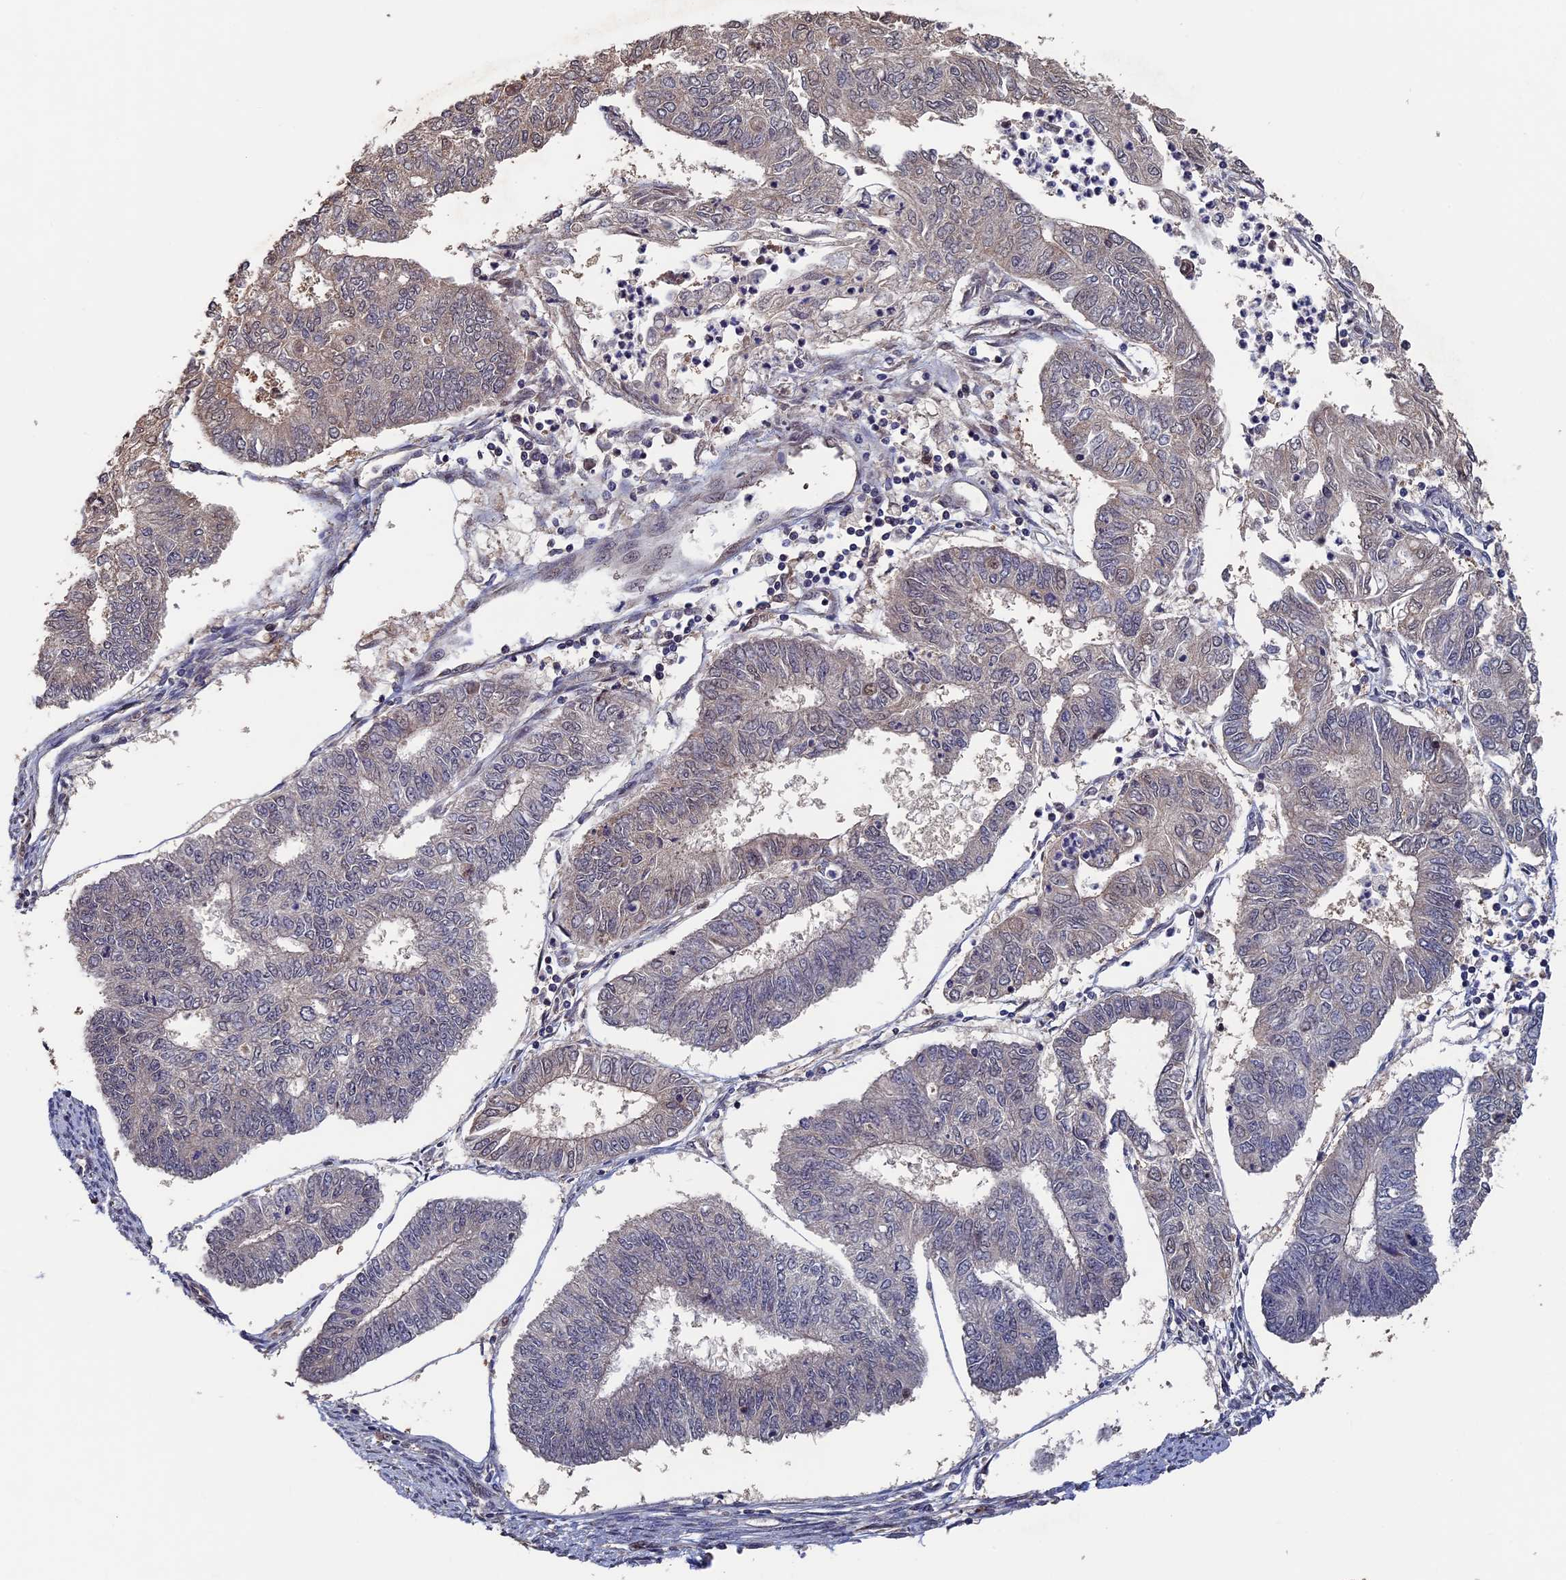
{"staining": {"intensity": "weak", "quantity": "<25%", "location": "cytoplasmic/membranous,nuclear"}, "tissue": "endometrial cancer", "cell_type": "Tumor cells", "image_type": "cancer", "snomed": [{"axis": "morphology", "description": "Adenocarcinoma, NOS"}, {"axis": "topography", "description": "Endometrium"}], "caption": "An immunohistochemistry histopathology image of endometrial cancer (adenocarcinoma) is shown. There is no staining in tumor cells of endometrial cancer (adenocarcinoma). (Brightfield microscopy of DAB immunohistochemistry (IHC) at high magnification).", "gene": "KIAA1328", "patient": {"sex": "female", "age": 68}}